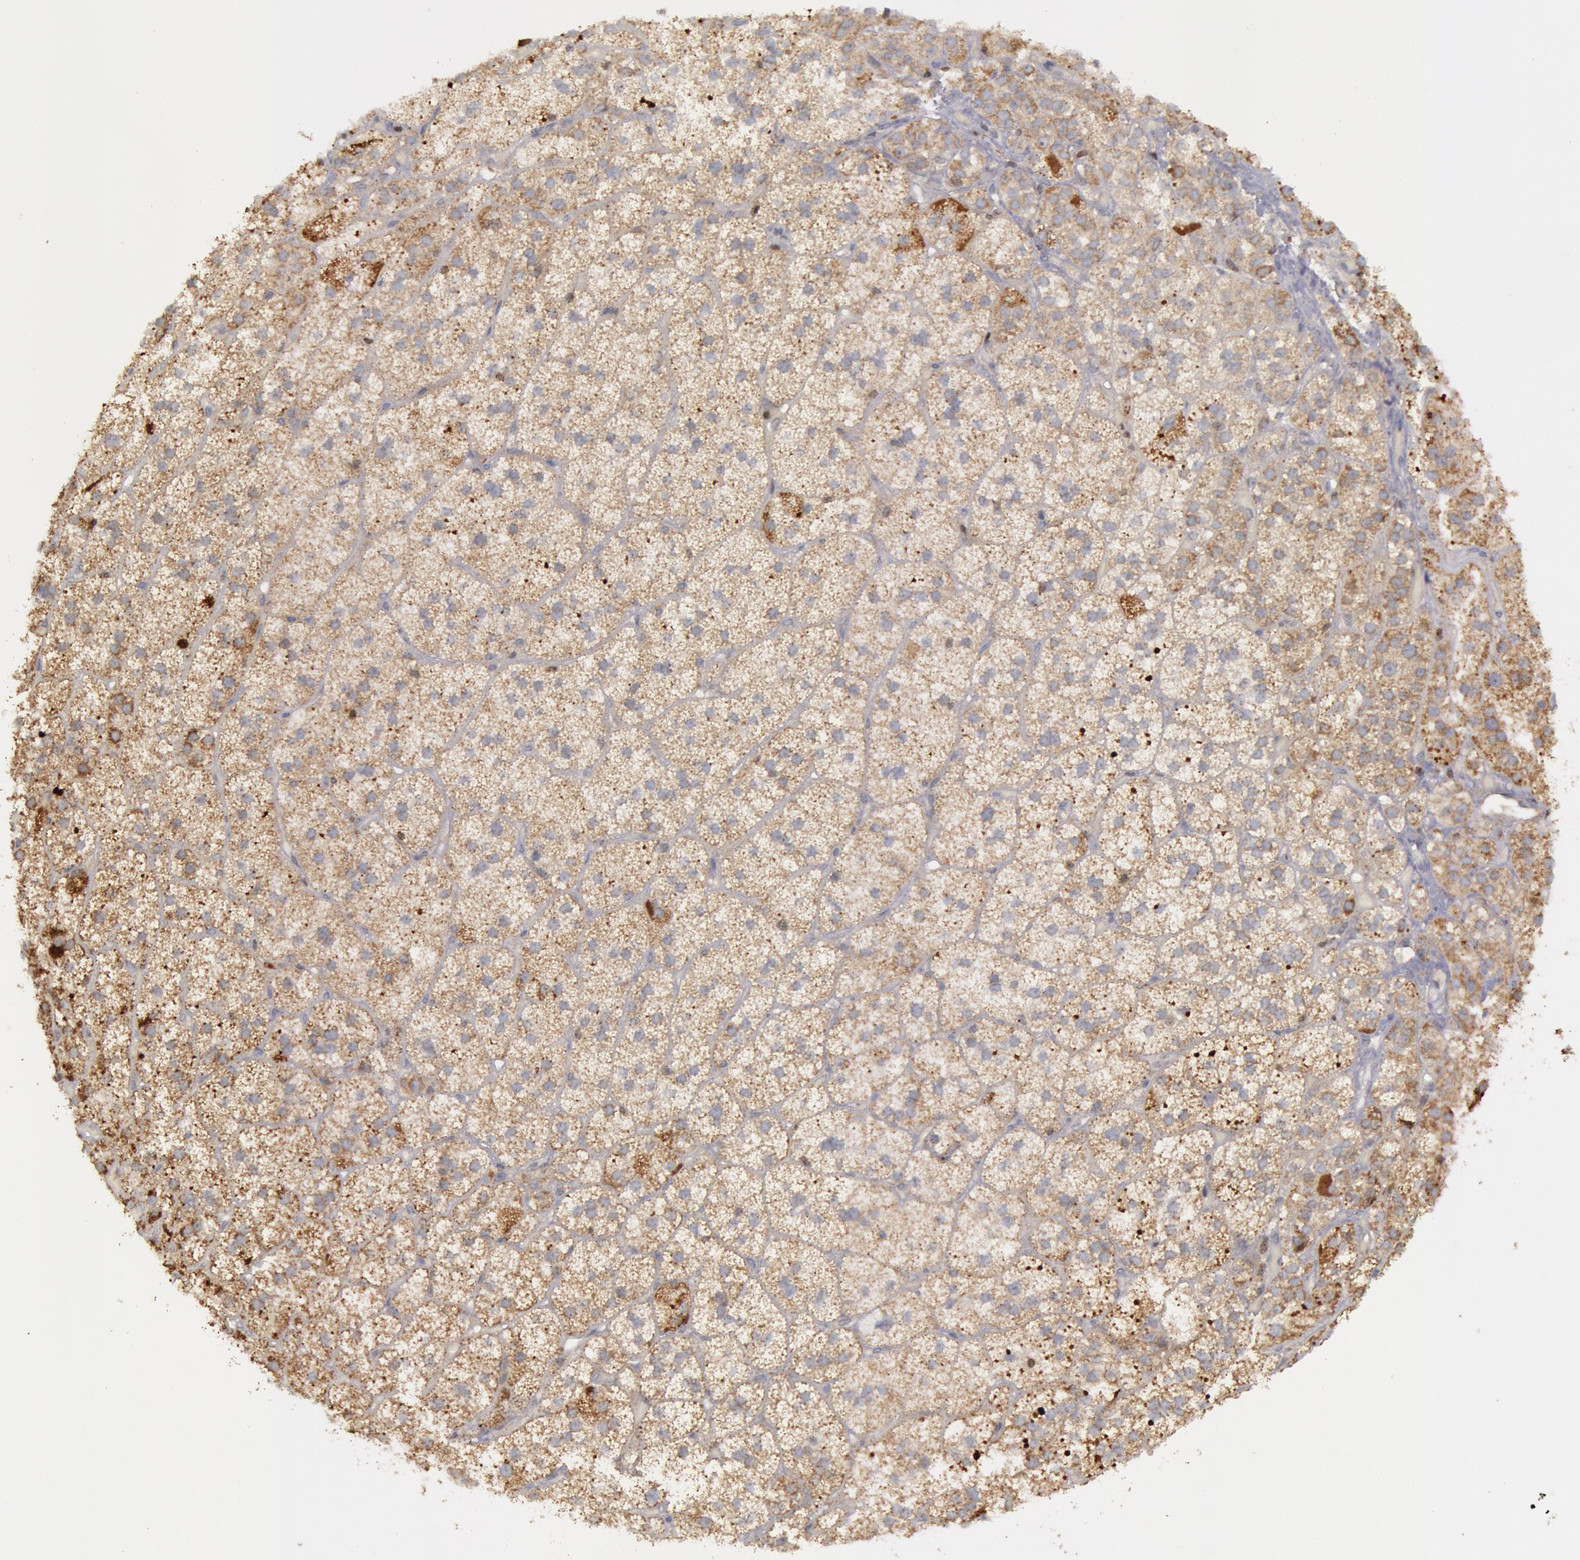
{"staining": {"intensity": "weak", "quantity": ">75%", "location": "cytoplasmic/membranous"}, "tissue": "adrenal gland", "cell_type": "Glandular cells", "image_type": "normal", "snomed": [{"axis": "morphology", "description": "Normal tissue, NOS"}, {"axis": "topography", "description": "Adrenal gland"}], "caption": "A photomicrograph of human adrenal gland stained for a protein displays weak cytoplasmic/membranous brown staining in glandular cells.", "gene": "ERBB2", "patient": {"sex": "male", "age": 57}}